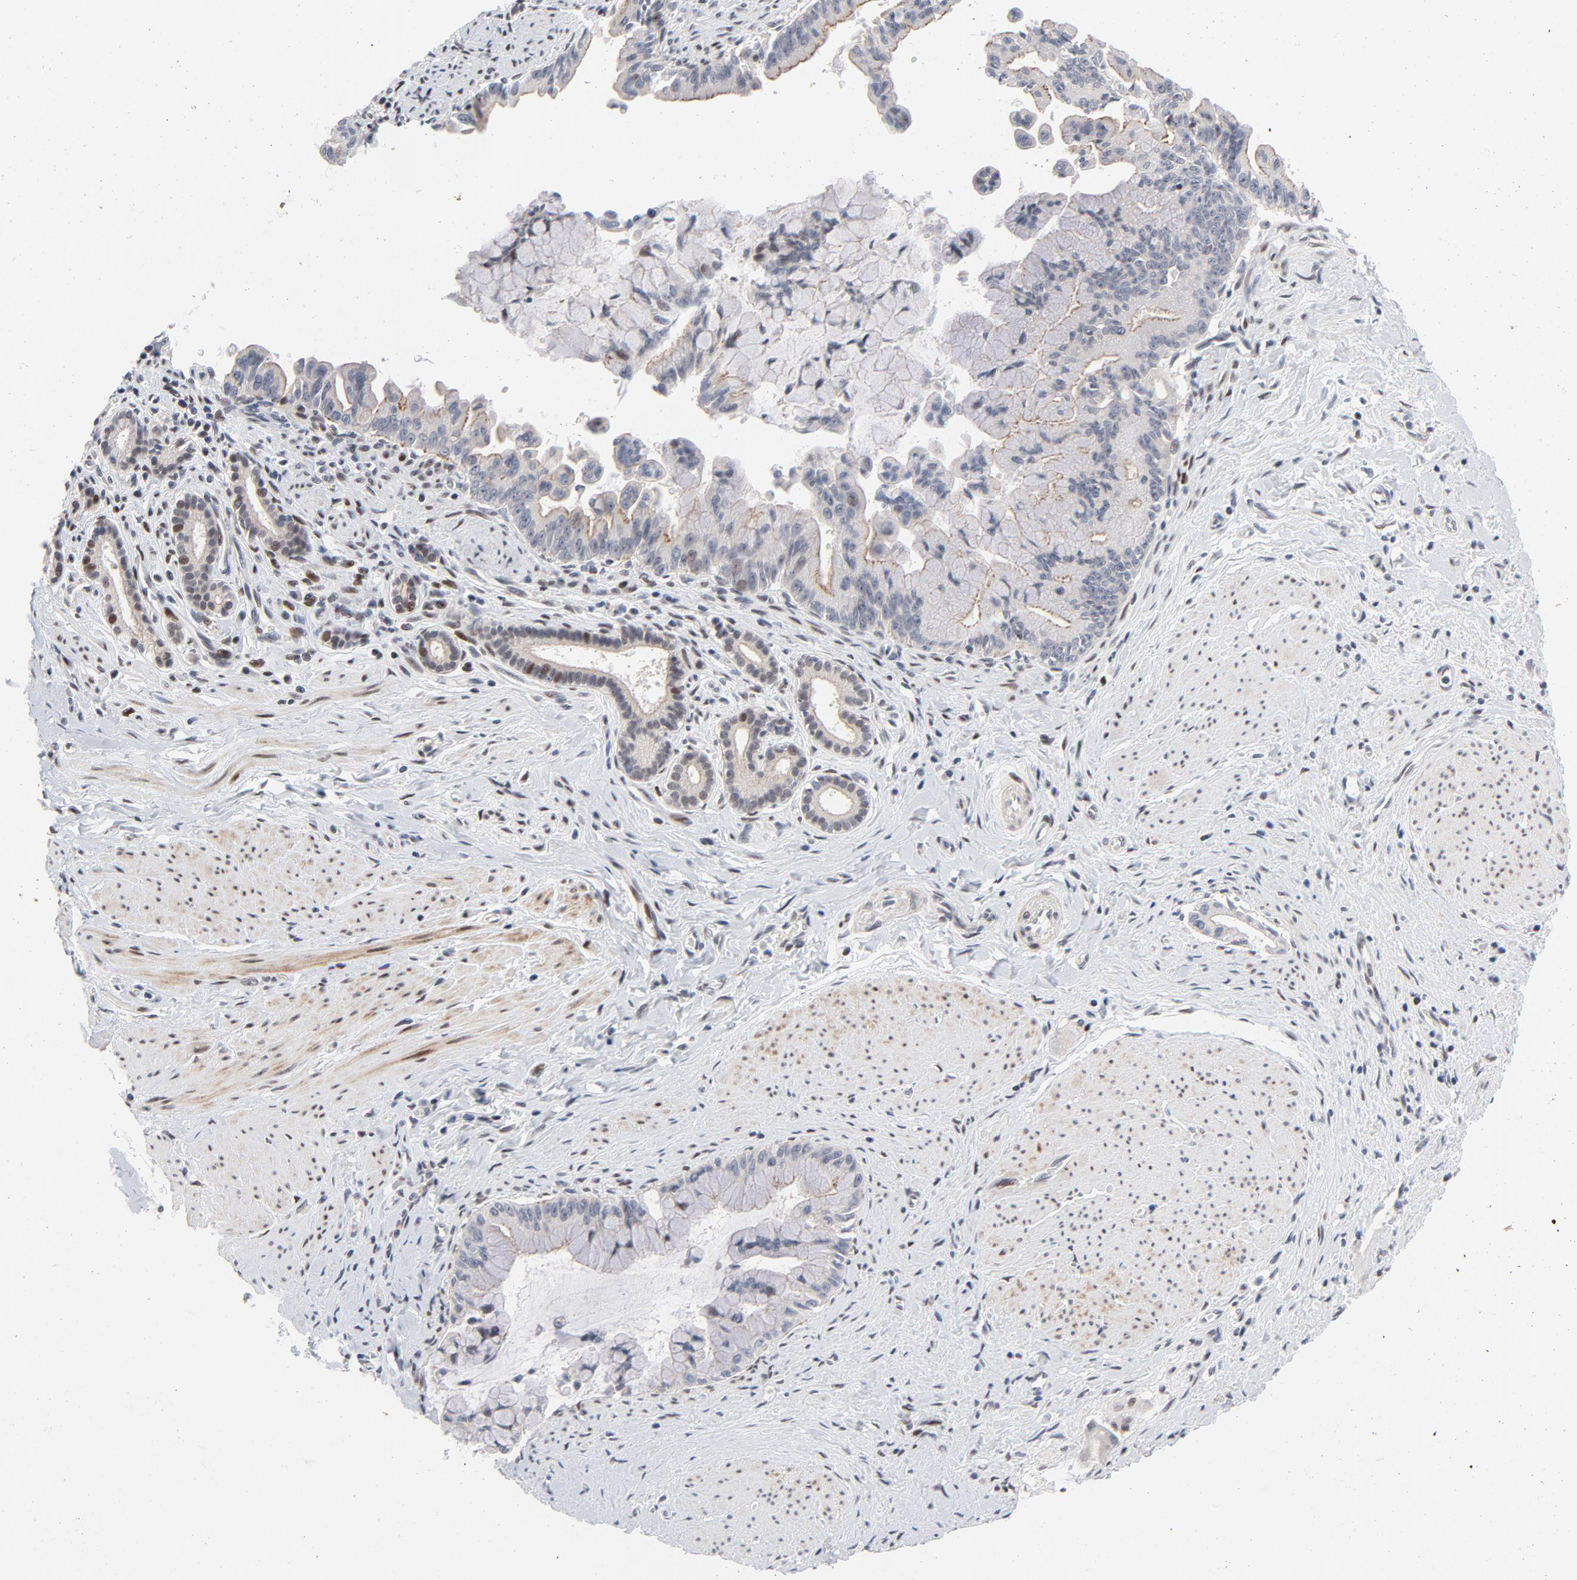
{"staining": {"intensity": "weak", "quantity": "<25%", "location": "cytoplasmic/membranous"}, "tissue": "pancreatic cancer", "cell_type": "Tumor cells", "image_type": "cancer", "snomed": [{"axis": "morphology", "description": "Adenocarcinoma, NOS"}, {"axis": "topography", "description": "Pancreas"}], "caption": "This is a photomicrograph of immunohistochemistry (IHC) staining of adenocarcinoma (pancreatic), which shows no expression in tumor cells.", "gene": "NFIC", "patient": {"sex": "male", "age": 59}}